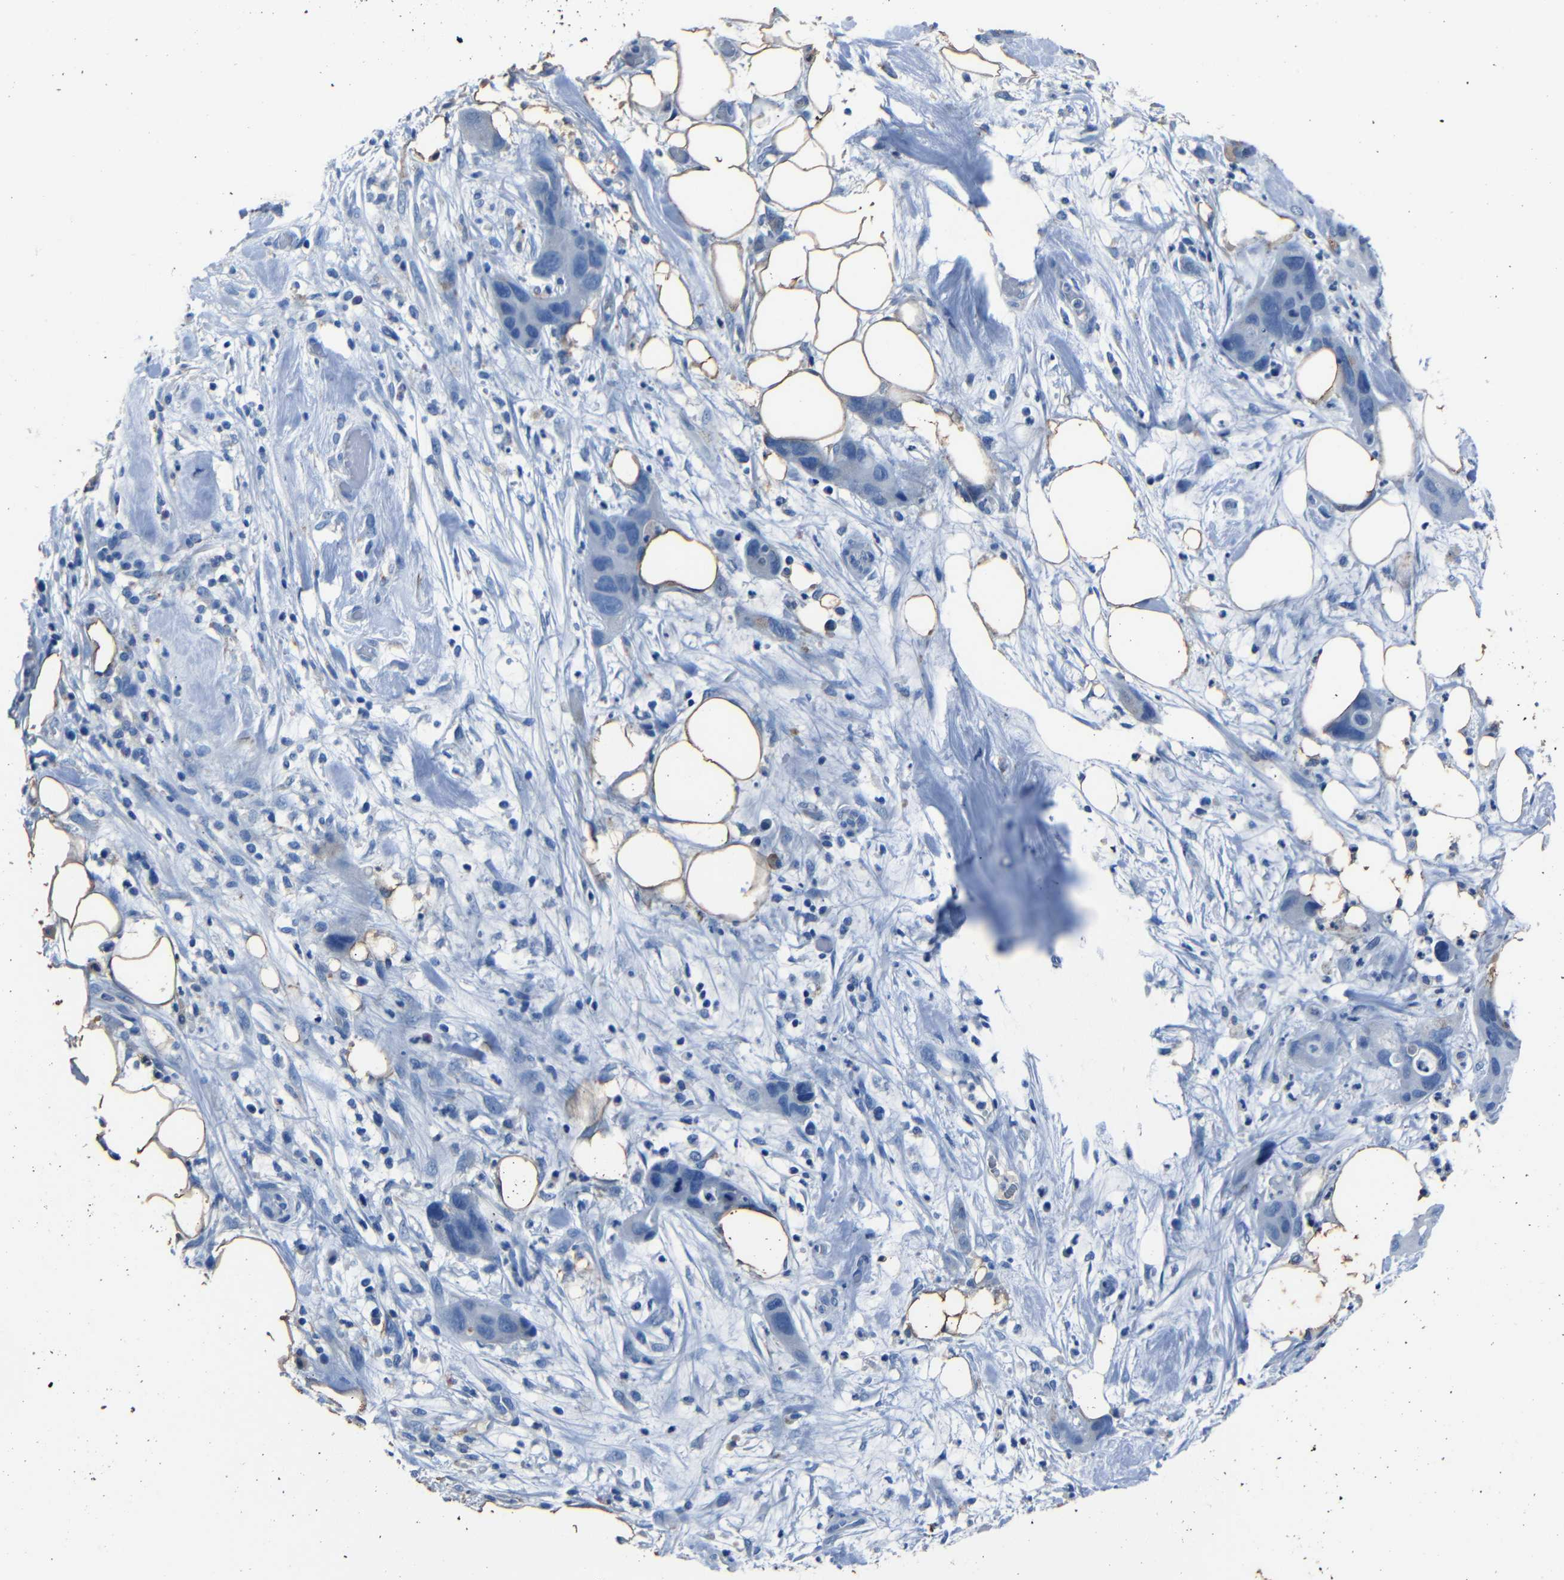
{"staining": {"intensity": "negative", "quantity": "none", "location": "none"}, "tissue": "pancreatic cancer", "cell_type": "Tumor cells", "image_type": "cancer", "snomed": [{"axis": "morphology", "description": "Adenocarcinoma, NOS"}, {"axis": "topography", "description": "Pancreas"}], "caption": "Tumor cells are negative for protein expression in human adenocarcinoma (pancreatic).", "gene": "CLDN11", "patient": {"sex": "female", "age": 71}}